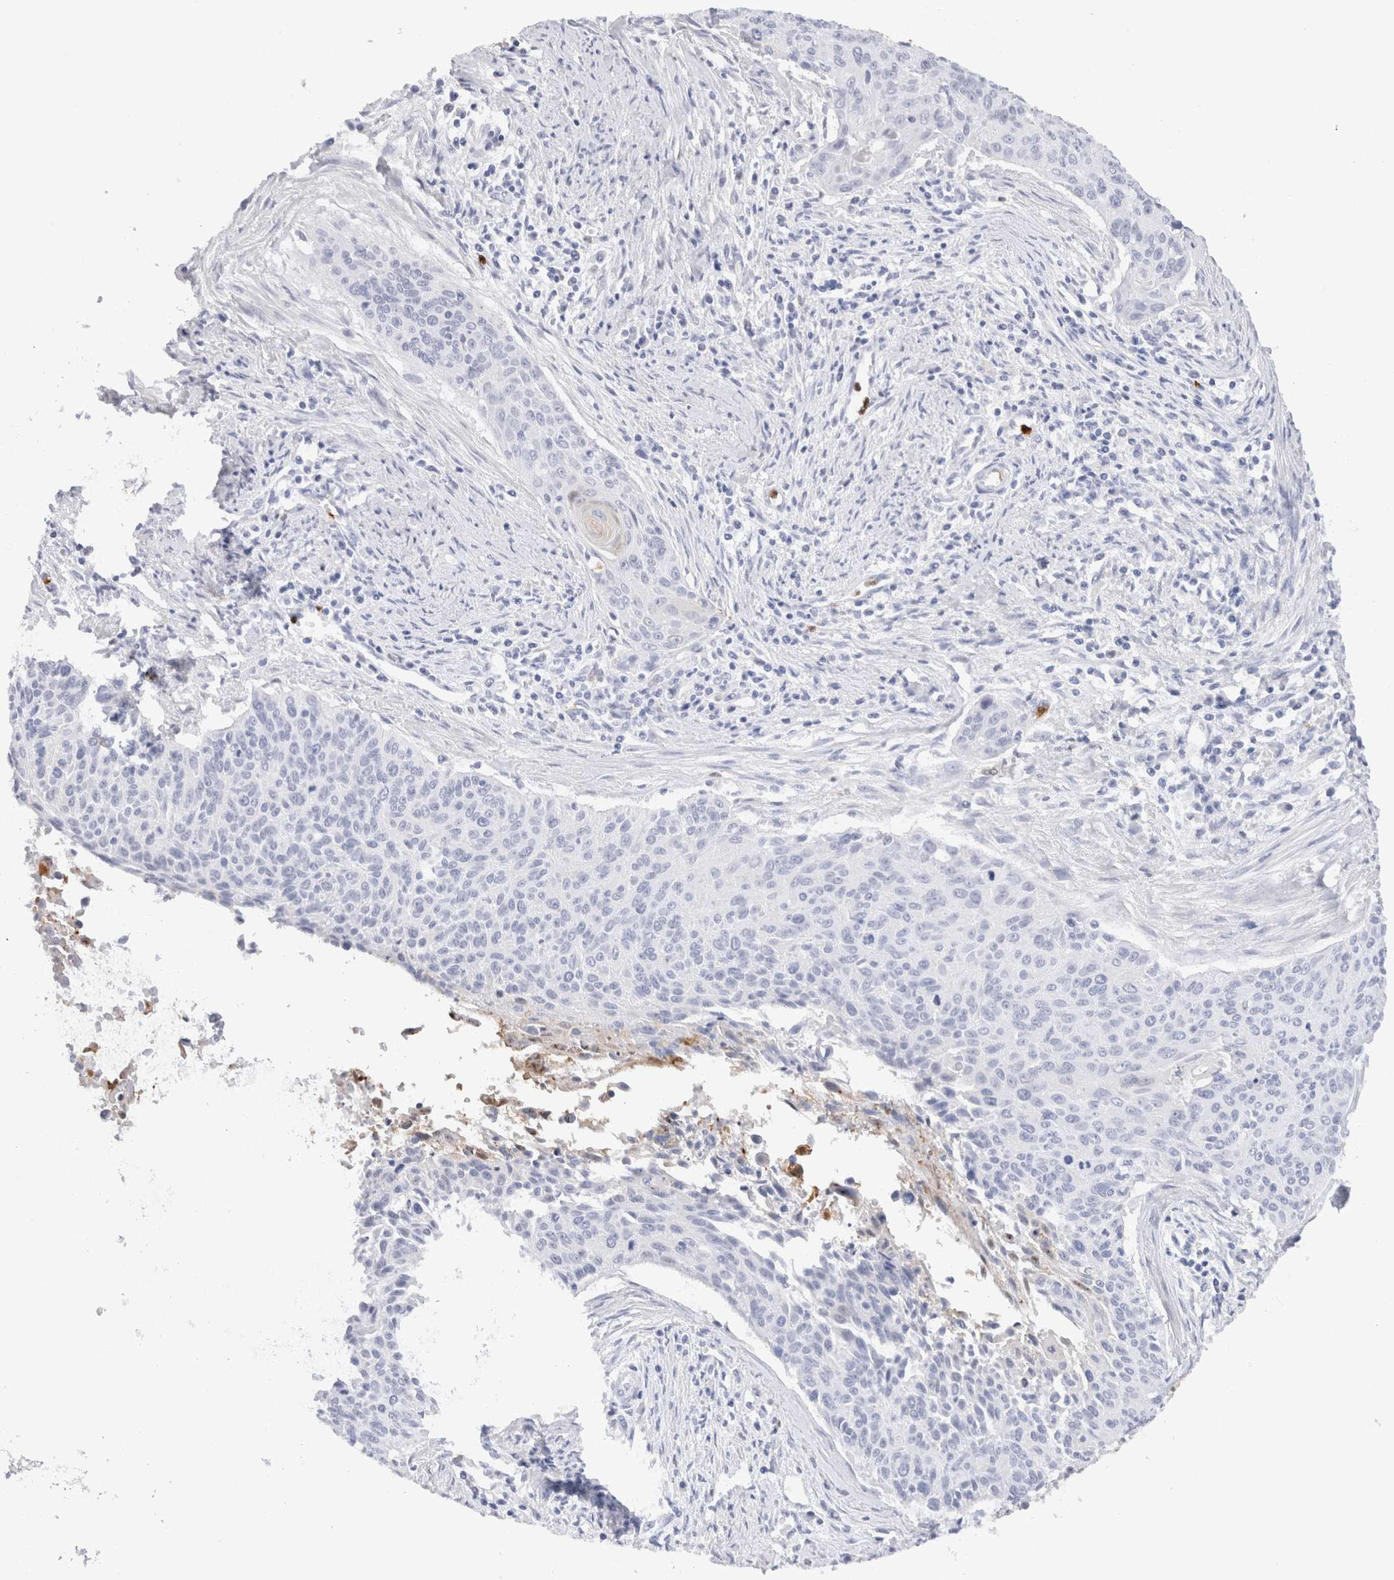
{"staining": {"intensity": "negative", "quantity": "none", "location": "none"}, "tissue": "cervical cancer", "cell_type": "Tumor cells", "image_type": "cancer", "snomed": [{"axis": "morphology", "description": "Squamous cell carcinoma, NOS"}, {"axis": "topography", "description": "Cervix"}], "caption": "An immunohistochemistry (IHC) micrograph of cervical squamous cell carcinoma is shown. There is no staining in tumor cells of cervical squamous cell carcinoma. (DAB (3,3'-diaminobenzidine) immunohistochemistry visualized using brightfield microscopy, high magnification).", "gene": "SLC10A5", "patient": {"sex": "female", "age": 55}}